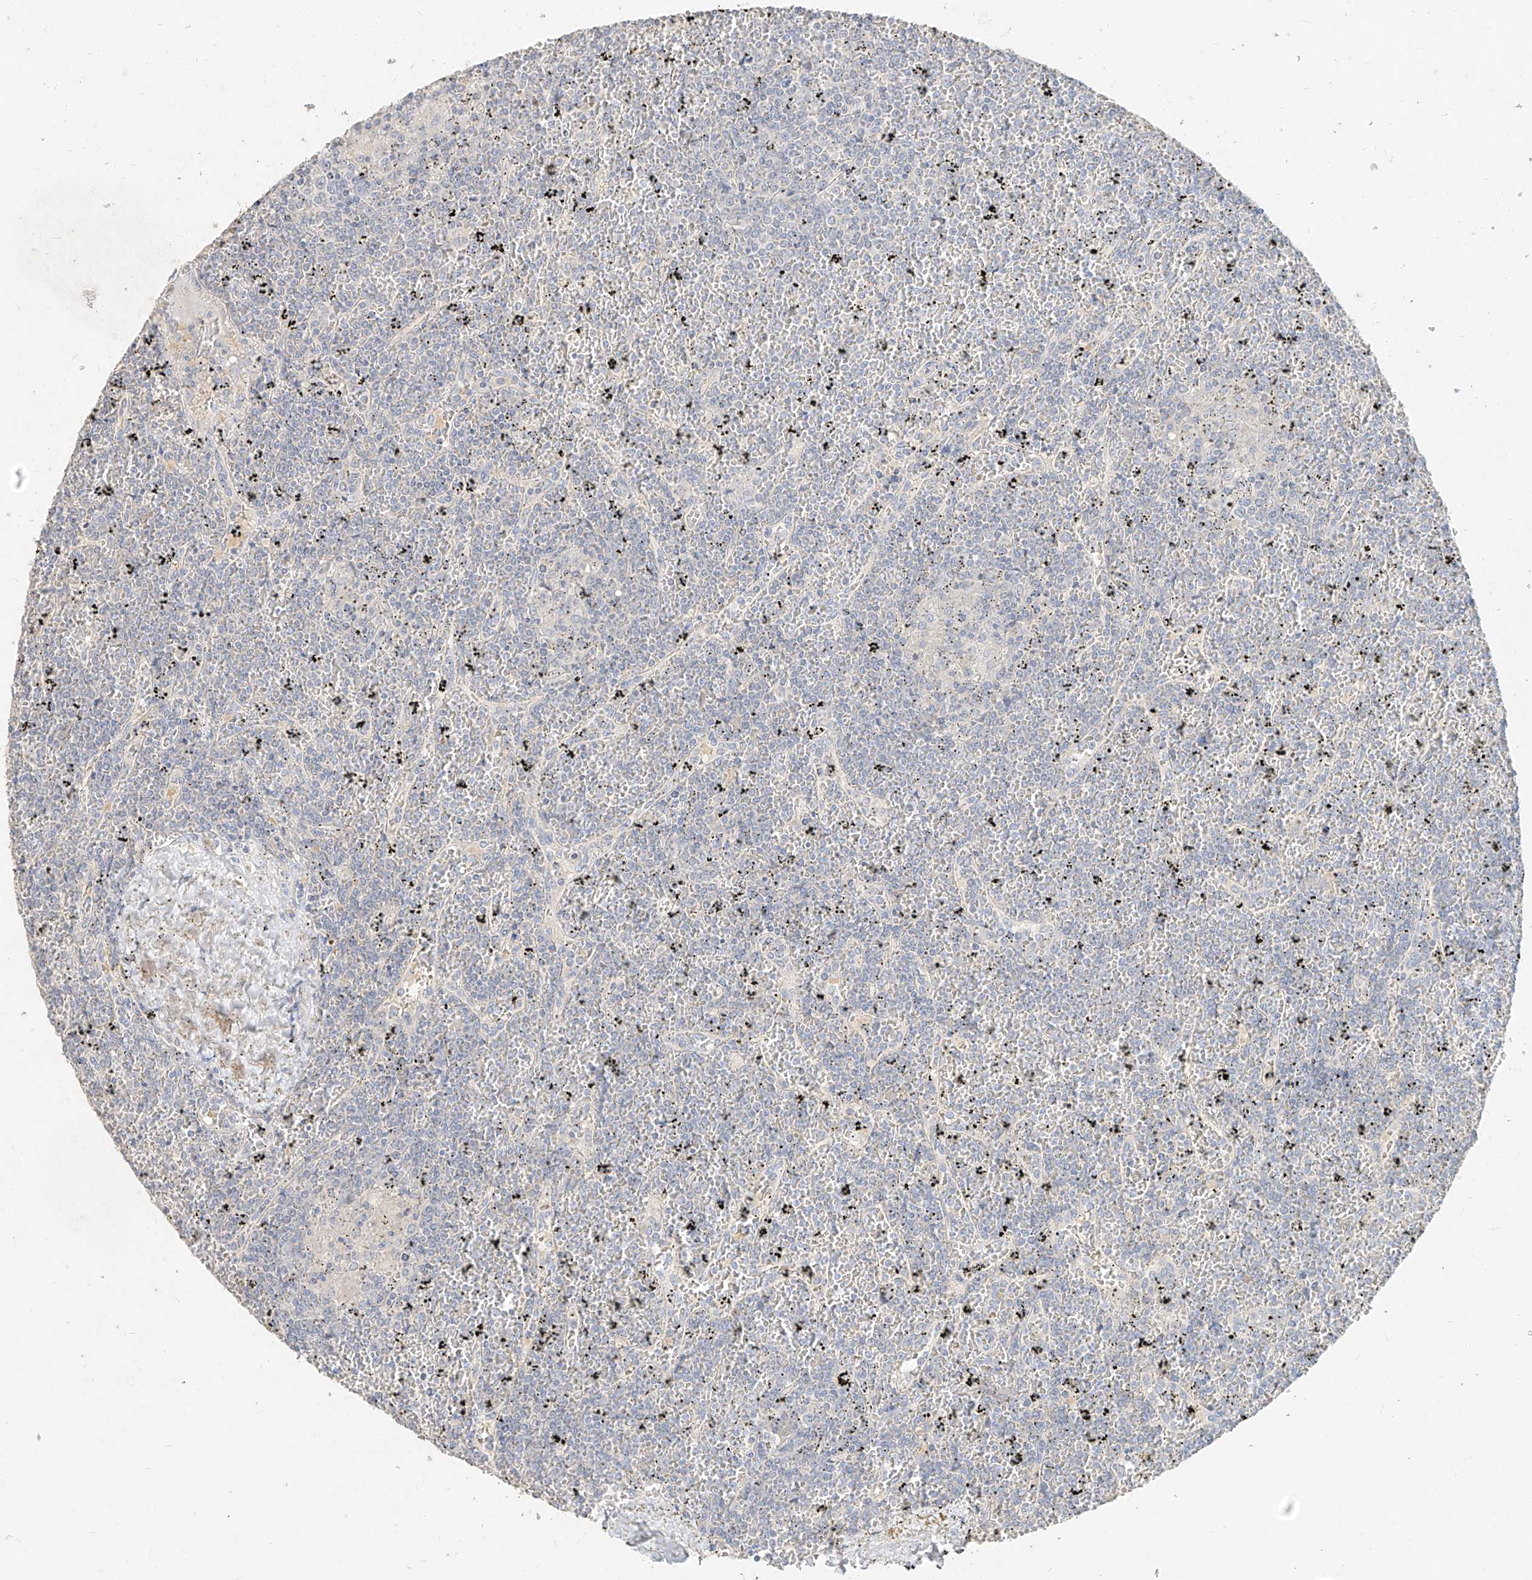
{"staining": {"intensity": "negative", "quantity": "none", "location": "none"}, "tissue": "lymphoma", "cell_type": "Tumor cells", "image_type": "cancer", "snomed": [{"axis": "morphology", "description": "Malignant lymphoma, non-Hodgkin's type, Low grade"}, {"axis": "topography", "description": "Spleen"}], "caption": "This photomicrograph is of lymphoma stained with immunohistochemistry (IHC) to label a protein in brown with the nuclei are counter-stained blue. There is no staining in tumor cells.", "gene": "ZZEF1", "patient": {"sex": "female", "age": 19}}